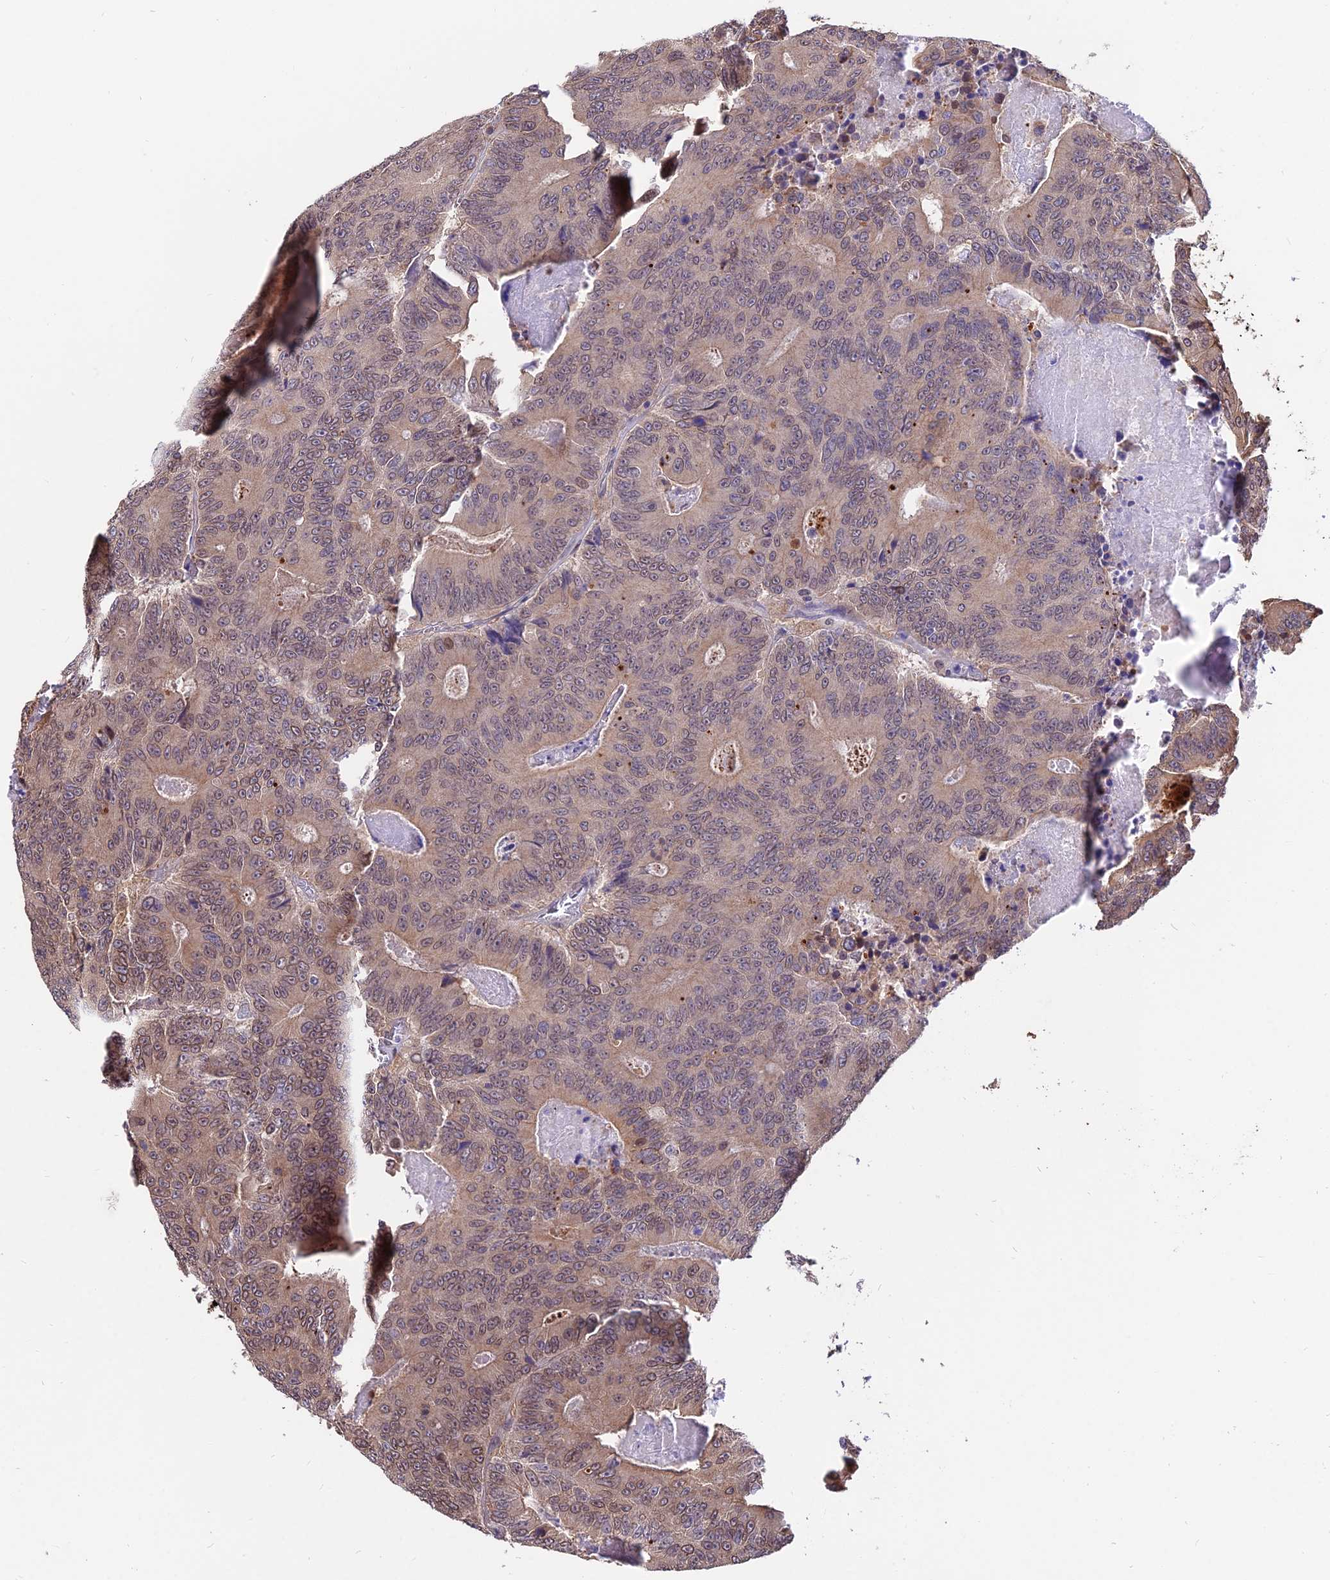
{"staining": {"intensity": "moderate", "quantity": "25%-75%", "location": "cytoplasmic/membranous"}, "tissue": "colorectal cancer", "cell_type": "Tumor cells", "image_type": "cancer", "snomed": [{"axis": "morphology", "description": "Adenocarcinoma, NOS"}, {"axis": "topography", "description": "Colon"}], "caption": "Immunohistochemistry (IHC) micrograph of neoplastic tissue: colorectal adenocarcinoma stained using immunohistochemistry (IHC) exhibits medium levels of moderate protein expression localized specifically in the cytoplasmic/membranous of tumor cells, appearing as a cytoplasmic/membranous brown color.", "gene": "INPP4A", "patient": {"sex": "male", "age": 83}}